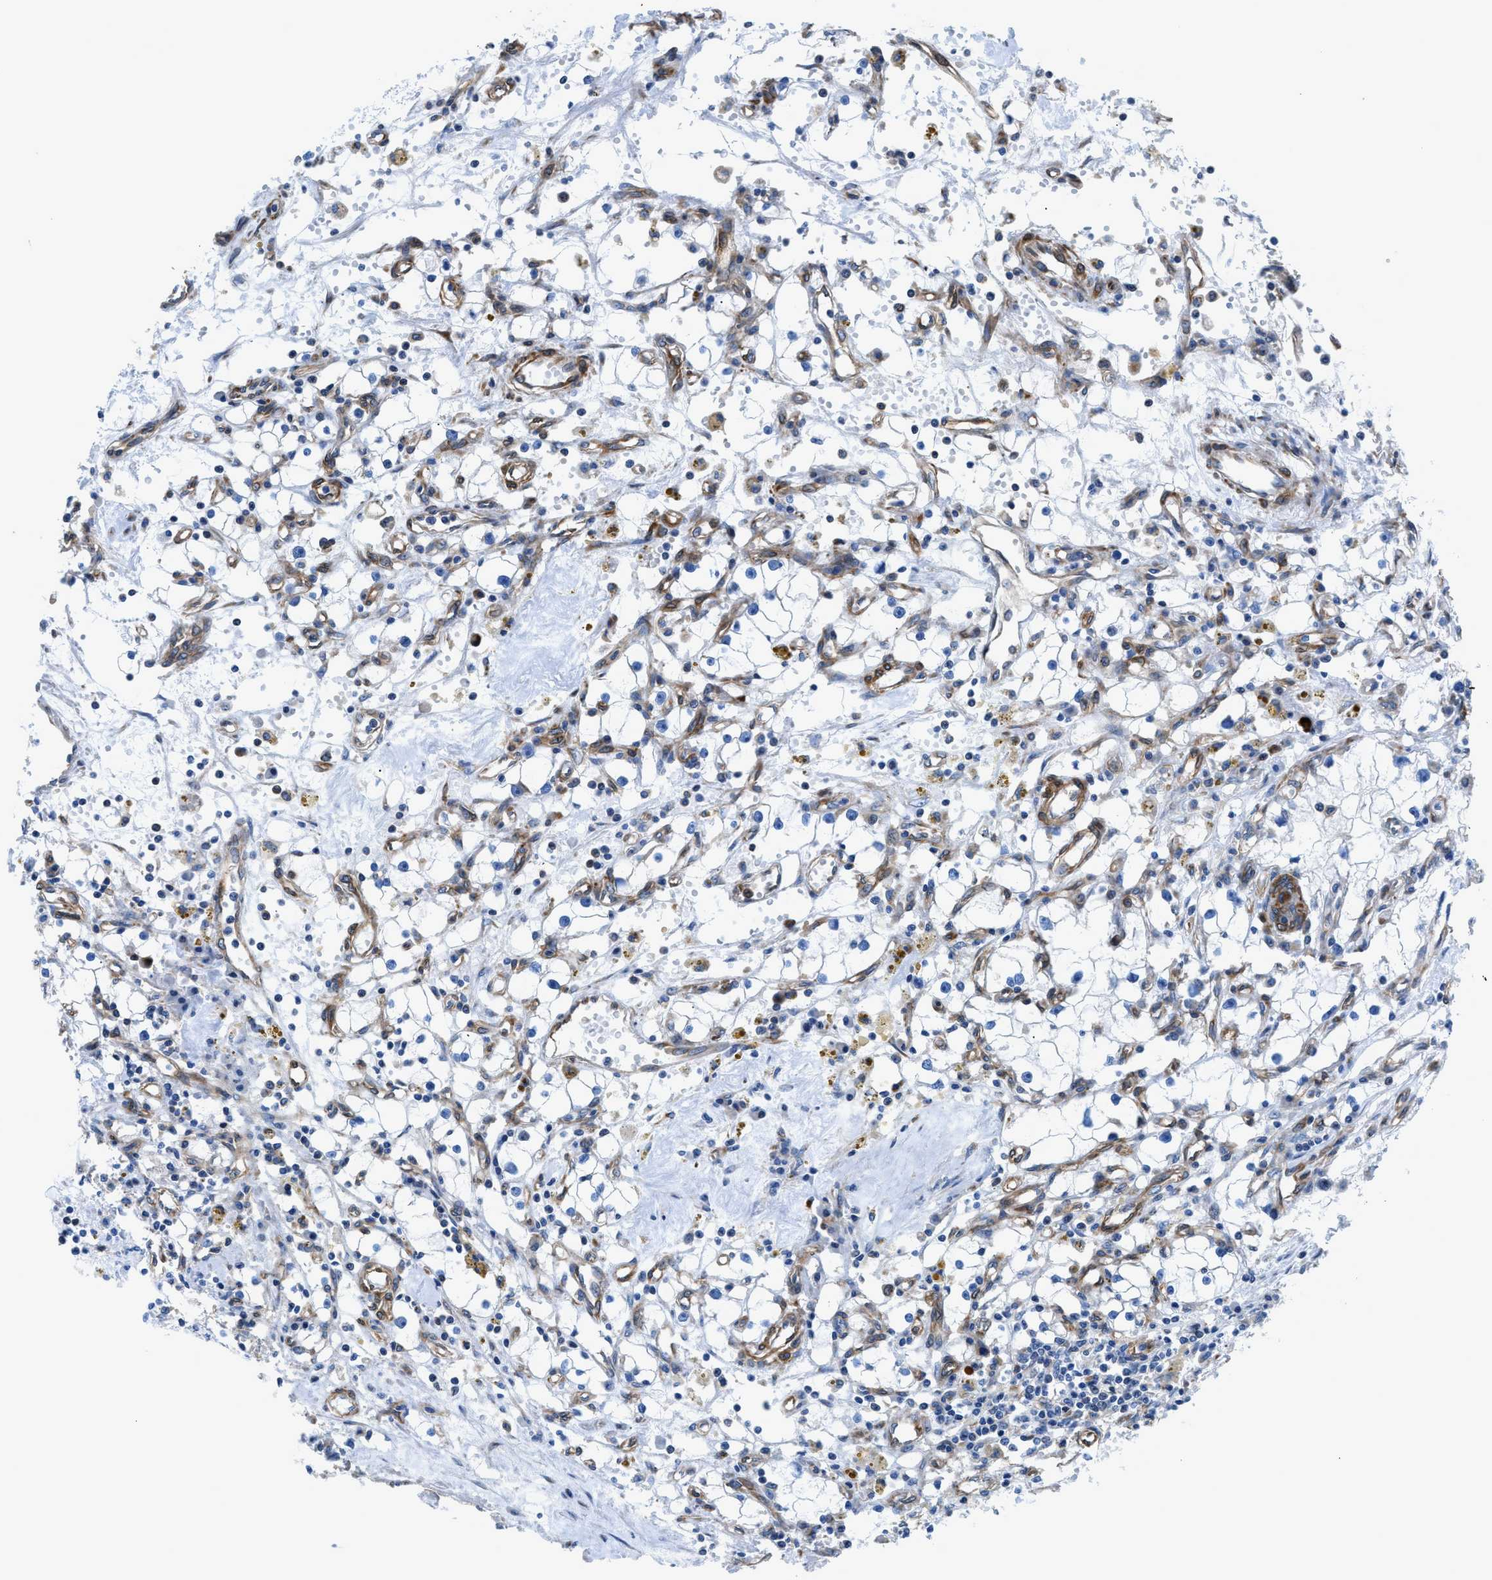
{"staining": {"intensity": "negative", "quantity": "none", "location": "none"}, "tissue": "renal cancer", "cell_type": "Tumor cells", "image_type": "cancer", "snomed": [{"axis": "morphology", "description": "Adenocarcinoma, NOS"}, {"axis": "topography", "description": "Kidney"}], "caption": "Protein analysis of renal cancer (adenocarcinoma) displays no significant staining in tumor cells.", "gene": "DMAC1", "patient": {"sex": "male", "age": 56}}